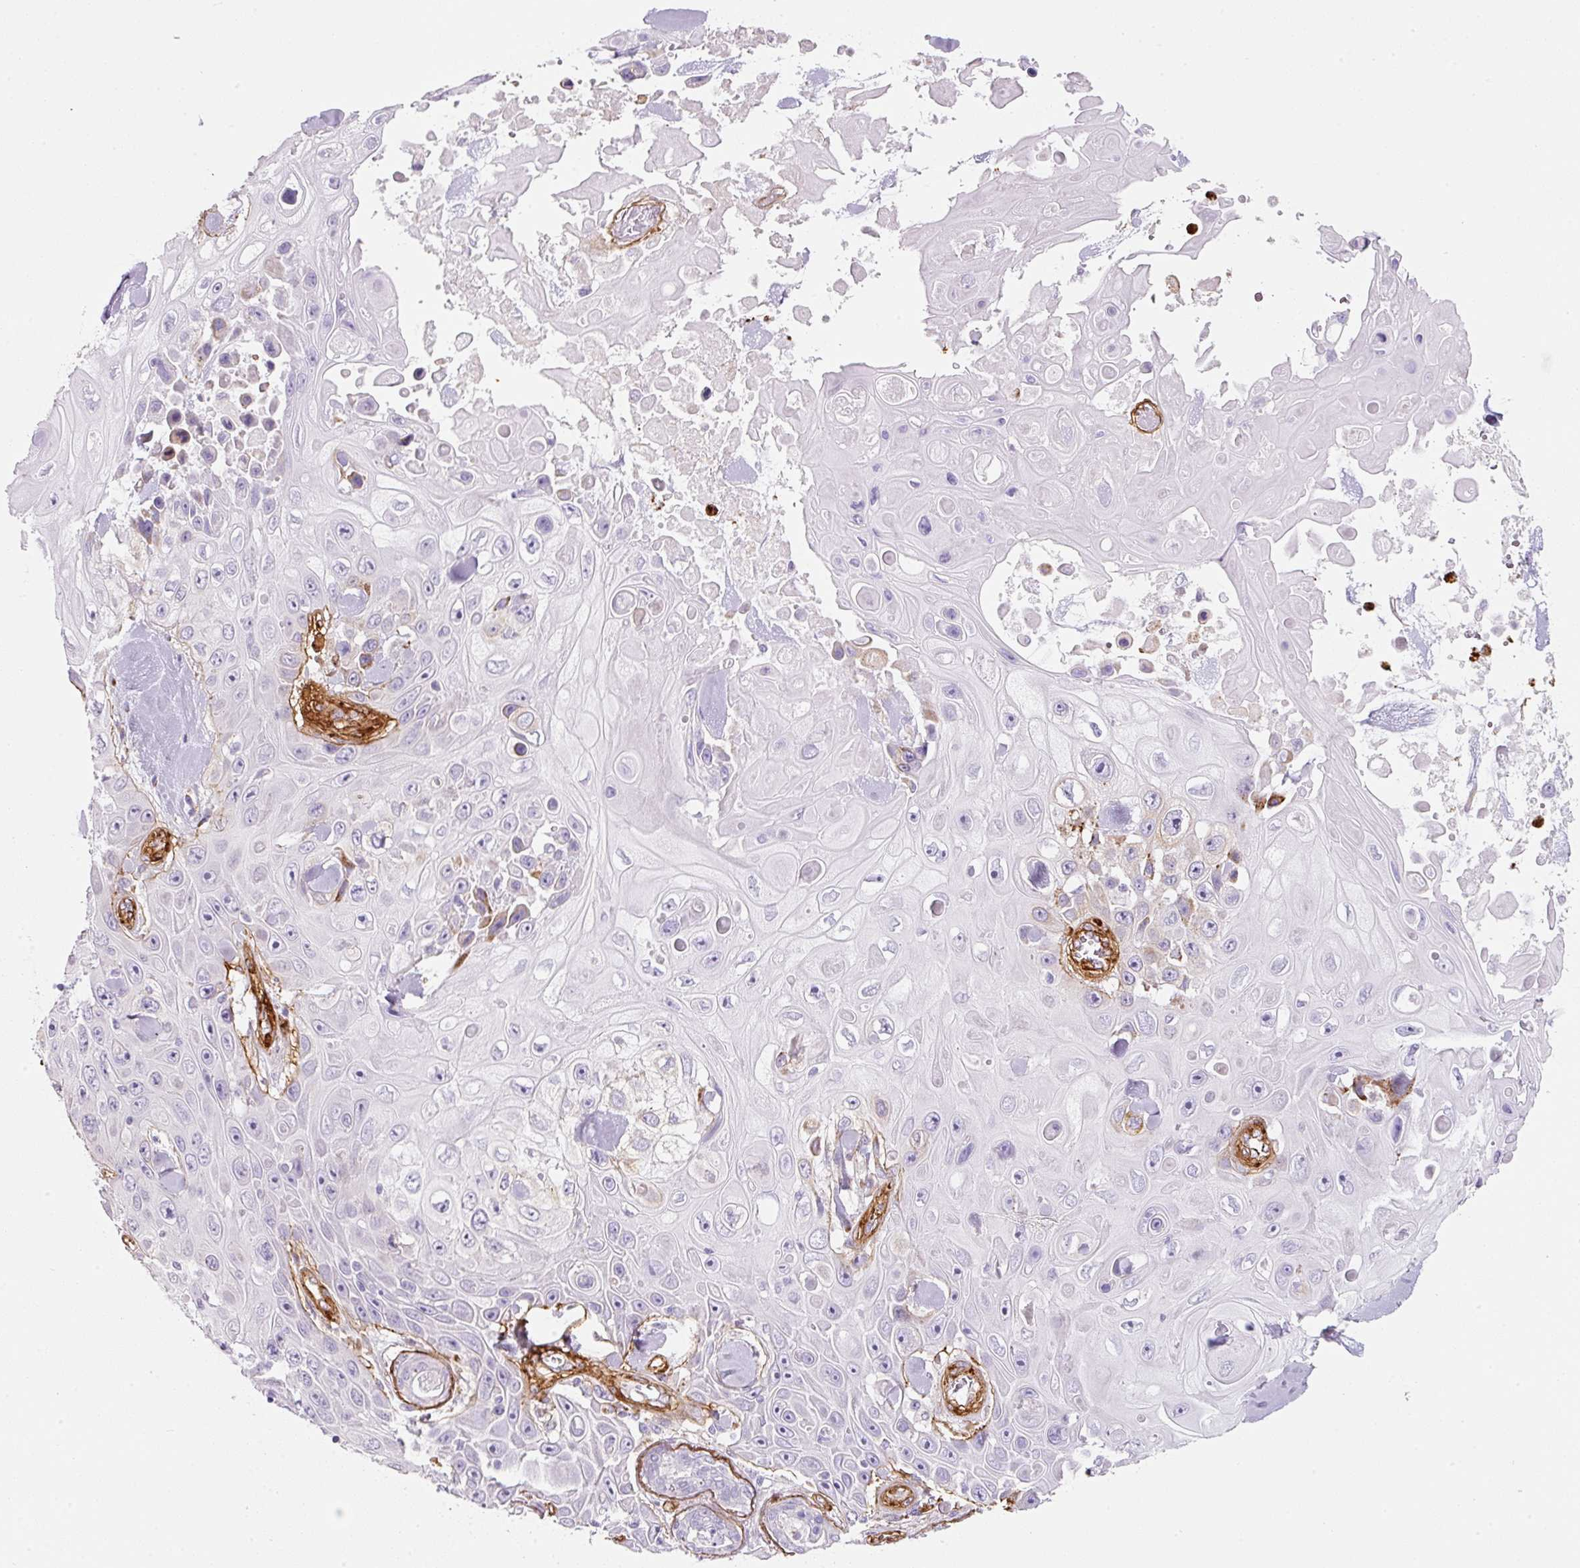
{"staining": {"intensity": "negative", "quantity": "none", "location": "none"}, "tissue": "skin cancer", "cell_type": "Tumor cells", "image_type": "cancer", "snomed": [{"axis": "morphology", "description": "Squamous cell carcinoma, NOS"}, {"axis": "topography", "description": "Skin"}], "caption": "Tumor cells show no significant protein positivity in skin cancer (squamous cell carcinoma).", "gene": "LOXL4", "patient": {"sex": "male", "age": 82}}